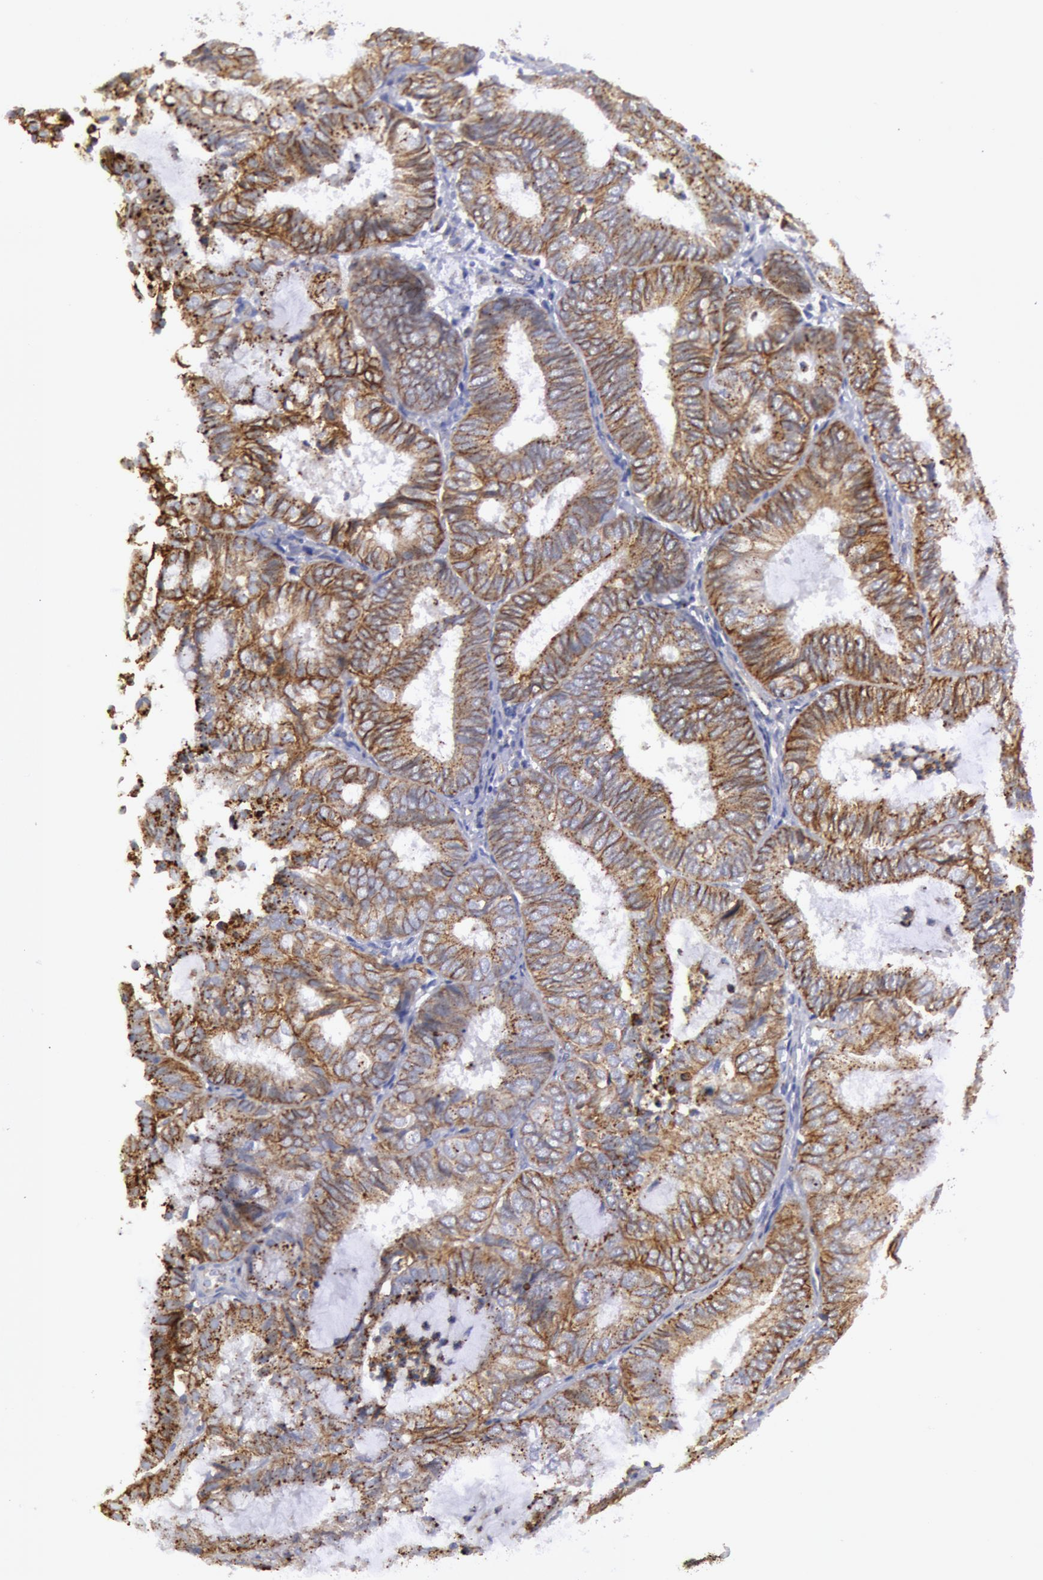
{"staining": {"intensity": "moderate", "quantity": ">75%", "location": "cytoplasmic/membranous"}, "tissue": "endometrial cancer", "cell_type": "Tumor cells", "image_type": "cancer", "snomed": [{"axis": "morphology", "description": "Adenocarcinoma, NOS"}, {"axis": "topography", "description": "Endometrium"}], "caption": "An immunohistochemistry (IHC) micrograph of tumor tissue is shown. Protein staining in brown shows moderate cytoplasmic/membranous positivity in adenocarcinoma (endometrial) within tumor cells. (DAB IHC, brown staining for protein, blue staining for nuclei).", "gene": "FLOT1", "patient": {"sex": "female", "age": 59}}